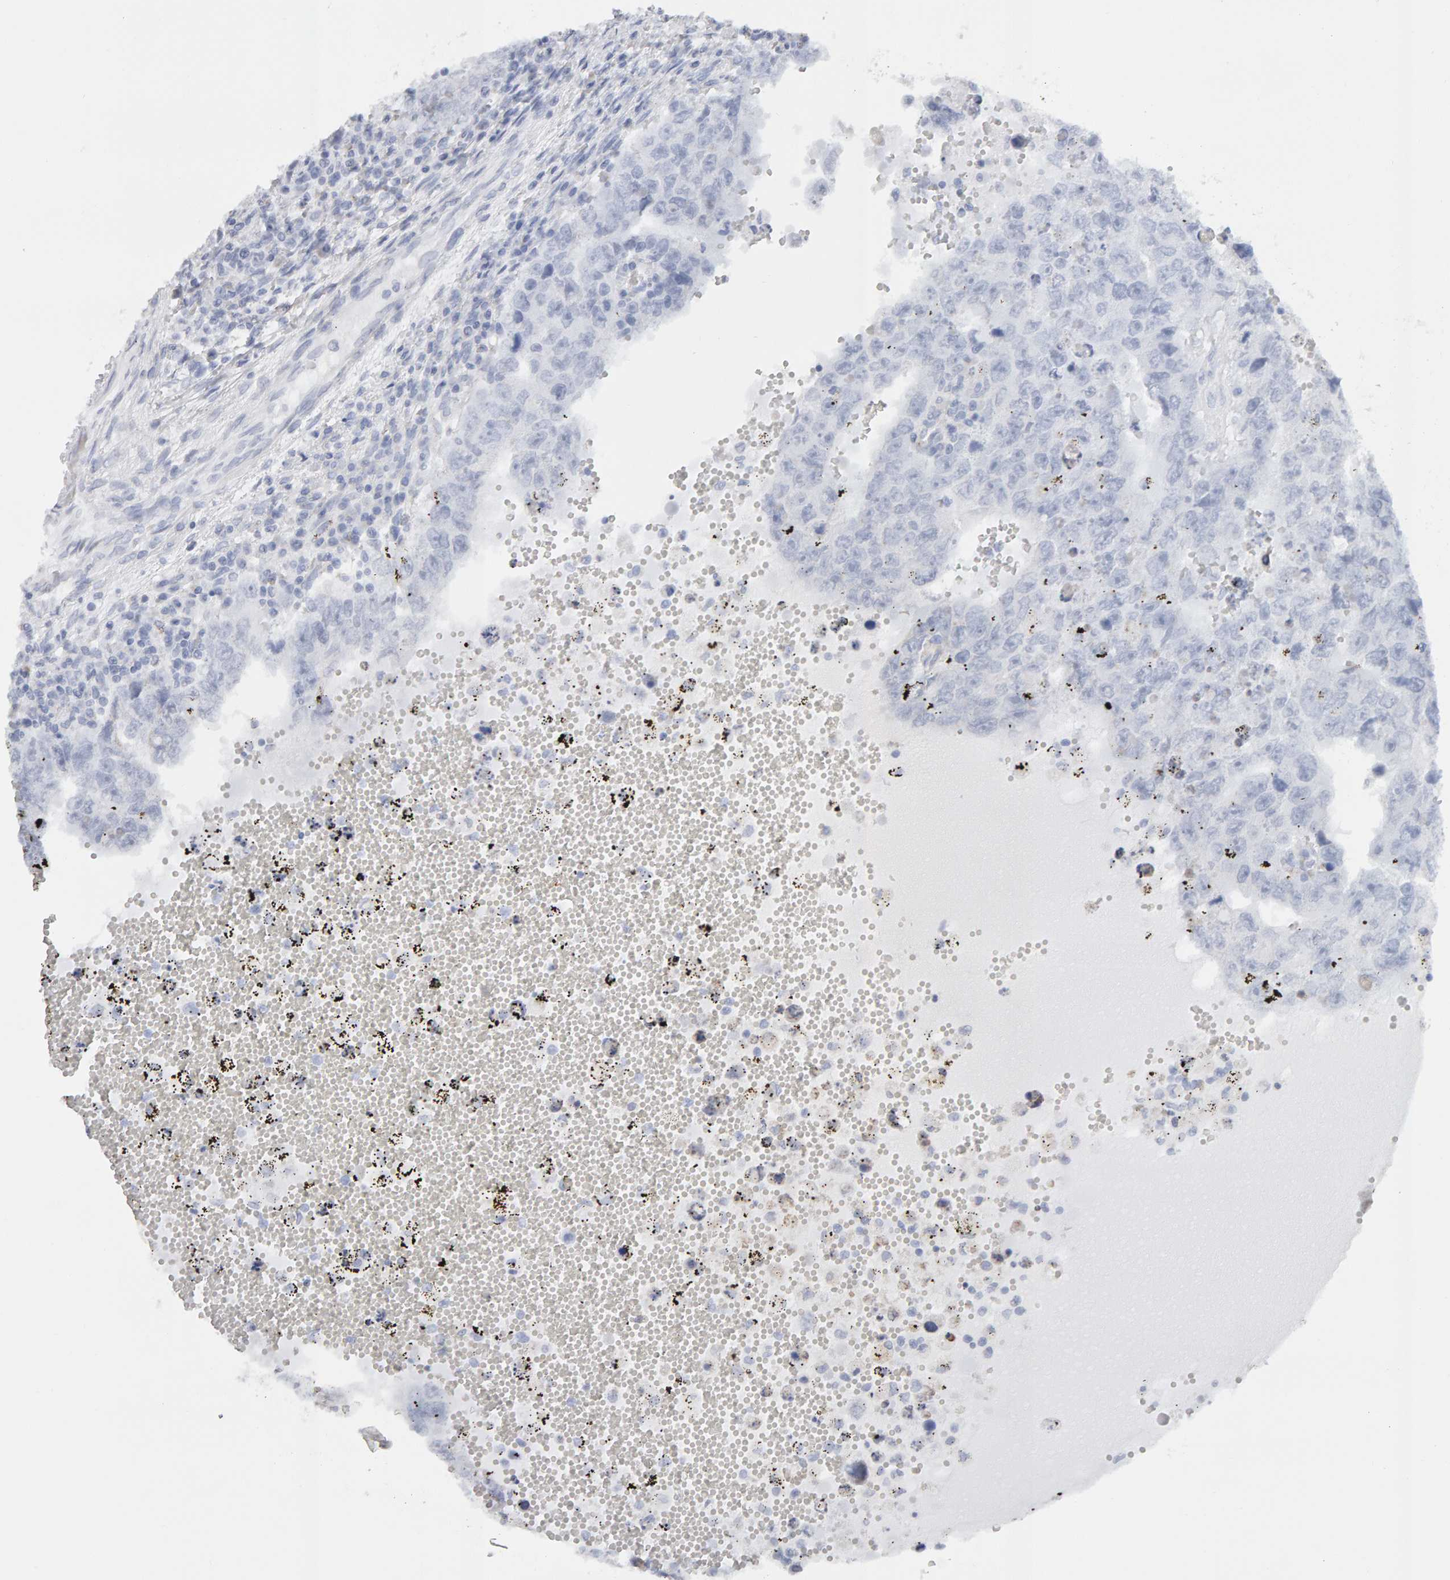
{"staining": {"intensity": "negative", "quantity": "none", "location": "none"}, "tissue": "testis cancer", "cell_type": "Tumor cells", "image_type": "cancer", "snomed": [{"axis": "morphology", "description": "Carcinoma, Embryonal, NOS"}, {"axis": "topography", "description": "Testis"}], "caption": "Histopathology image shows no protein staining in tumor cells of testis cancer (embryonal carcinoma) tissue. Nuclei are stained in blue.", "gene": "ENGASE", "patient": {"sex": "male", "age": 26}}